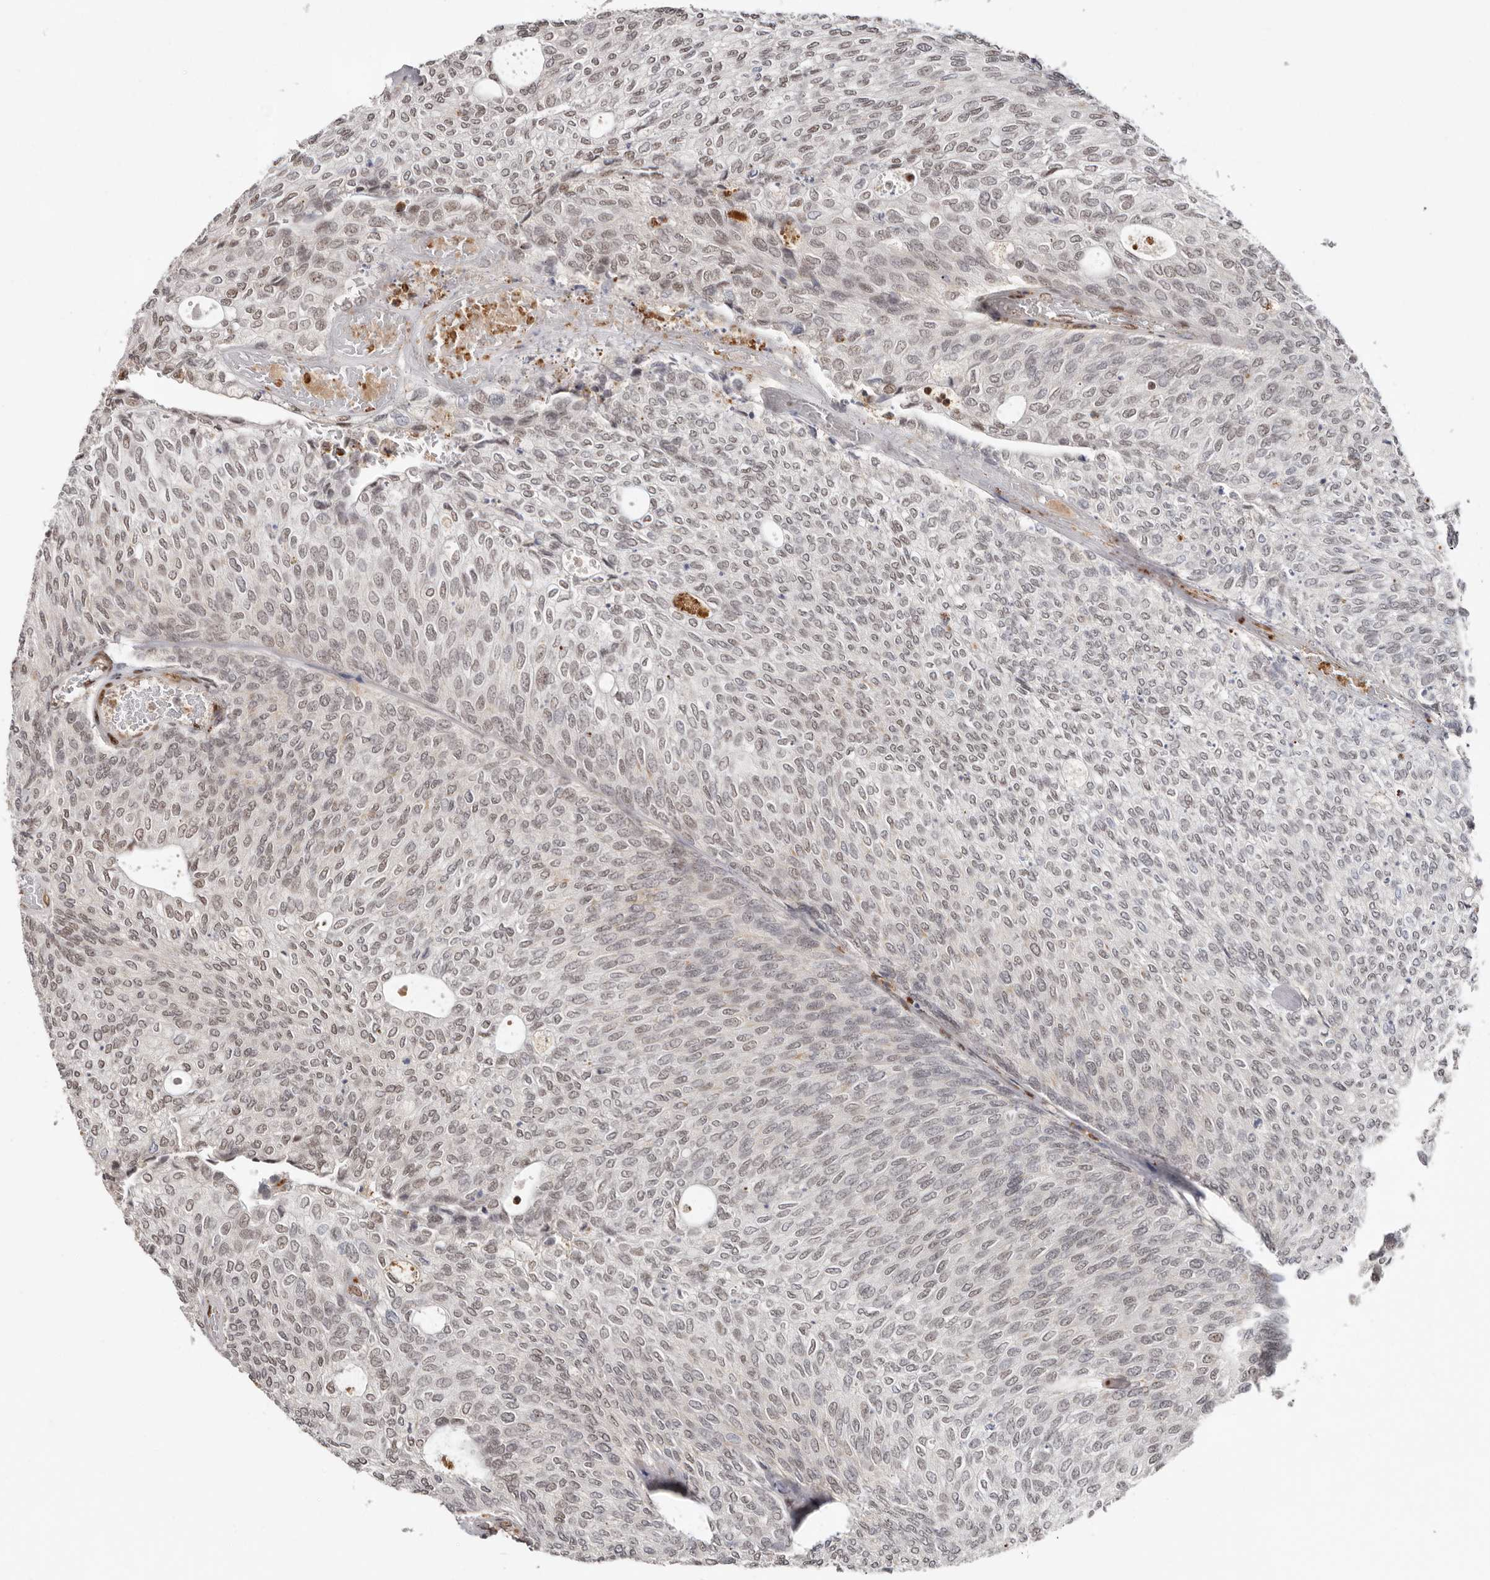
{"staining": {"intensity": "moderate", "quantity": "25%-75%", "location": "nuclear"}, "tissue": "urothelial cancer", "cell_type": "Tumor cells", "image_type": "cancer", "snomed": [{"axis": "morphology", "description": "Urothelial carcinoma, Low grade"}, {"axis": "topography", "description": "Urinary bladder"}], "caption": "IHC micrograph of urothelial carcinoma (low-grade) stained for a protein (brown), which exhibits medium levels of moderate nuclear expression in about 25%-75% of tumor cells.", "gene": "SMAD7", "patient": {"sex": "female", "age": 79}}